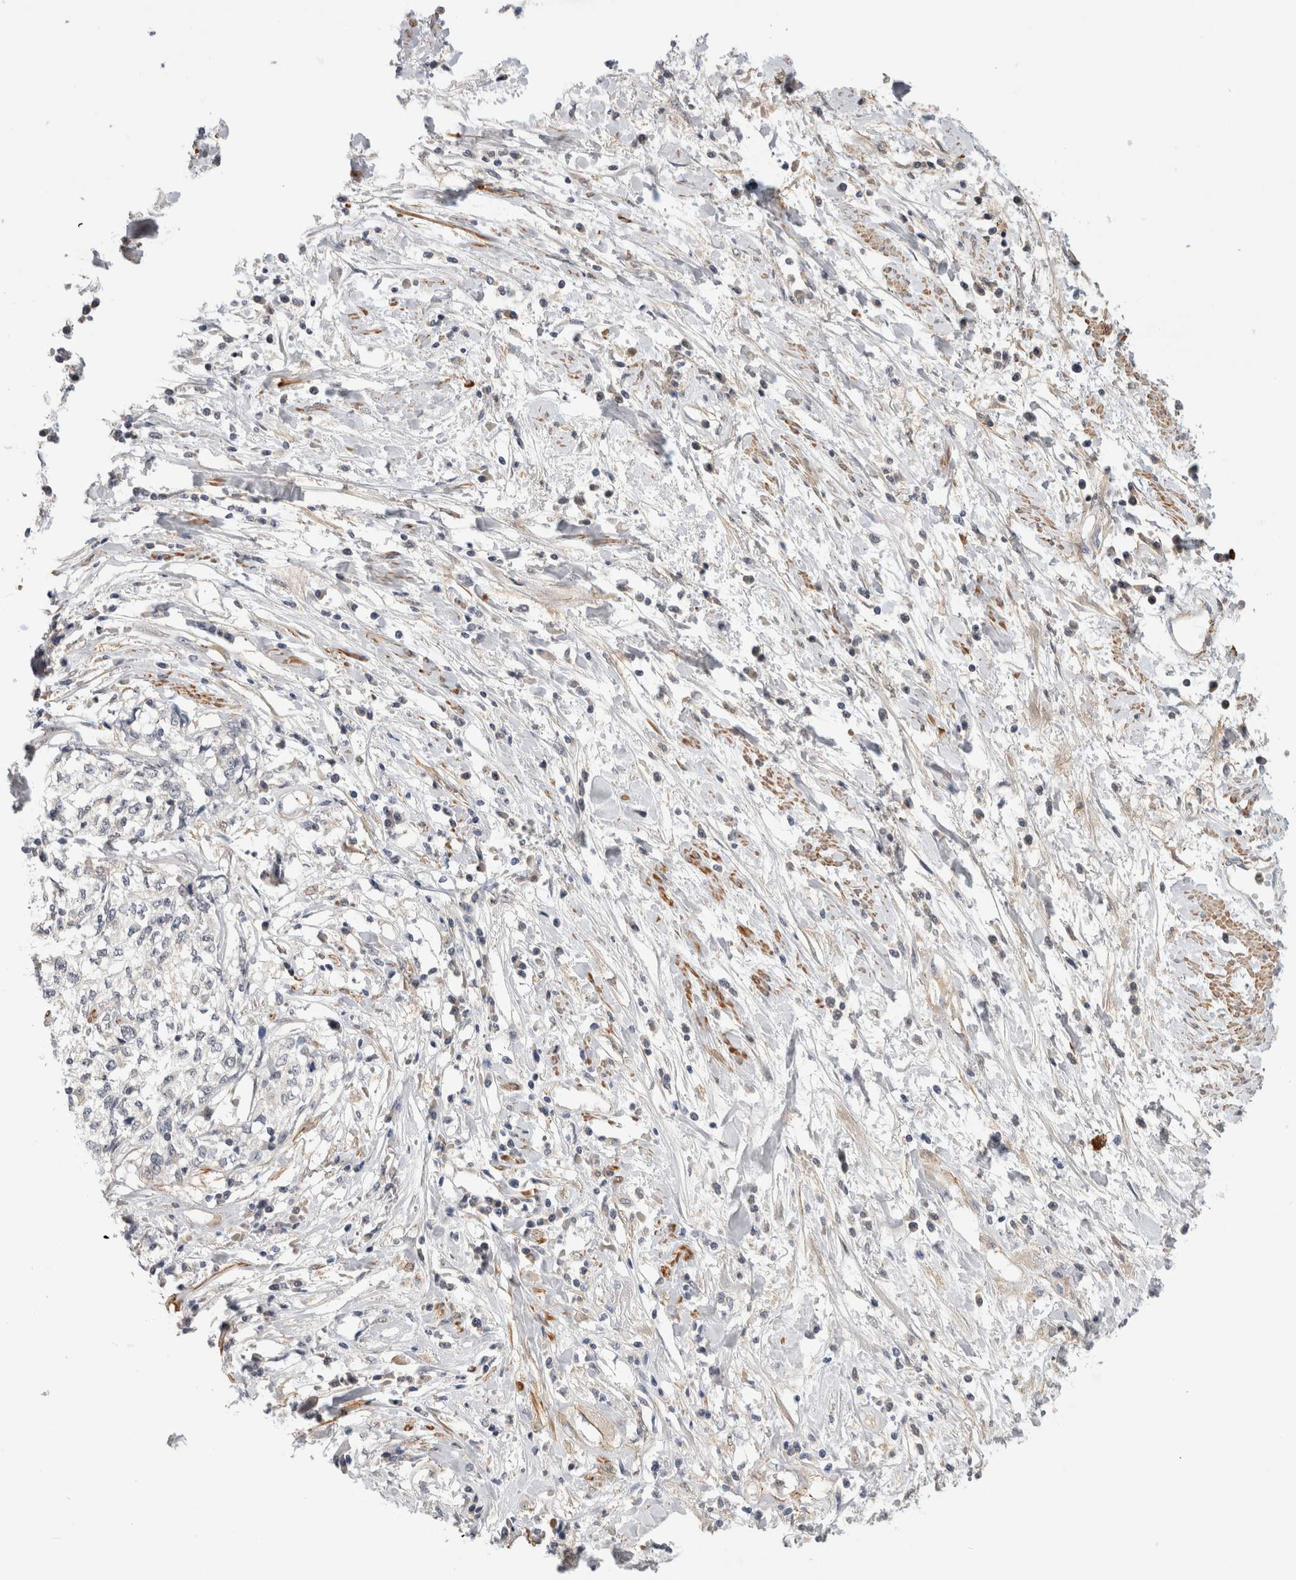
{"staining": {"intensity": "negative", "quantity": "none", "location": "none"}, "tissue": "cervical cancer", "cell_type": "Tumor cells", "image_type": "cancer", "snomed": [{"axis": "morphology", "description": "Squamous cell carcinoma, NOS"}, {"axis": "topography", "description": "Cervix"}], "caption": "This micrograph is of cervical squamous cell carcinoma stained with IHC to label a protein in brown with the nuclei are counter-stained blue. There is no staining in tumor cells. (Stains: DAB (3,3'-diaminobenzidine) immunohistochemistry (IHC) with hematoxylin counter stain, Microscopy: brightfield microscopy at high magnification).", "gene": "PGM1", "patient": {"sex": "female", "age": 57}}